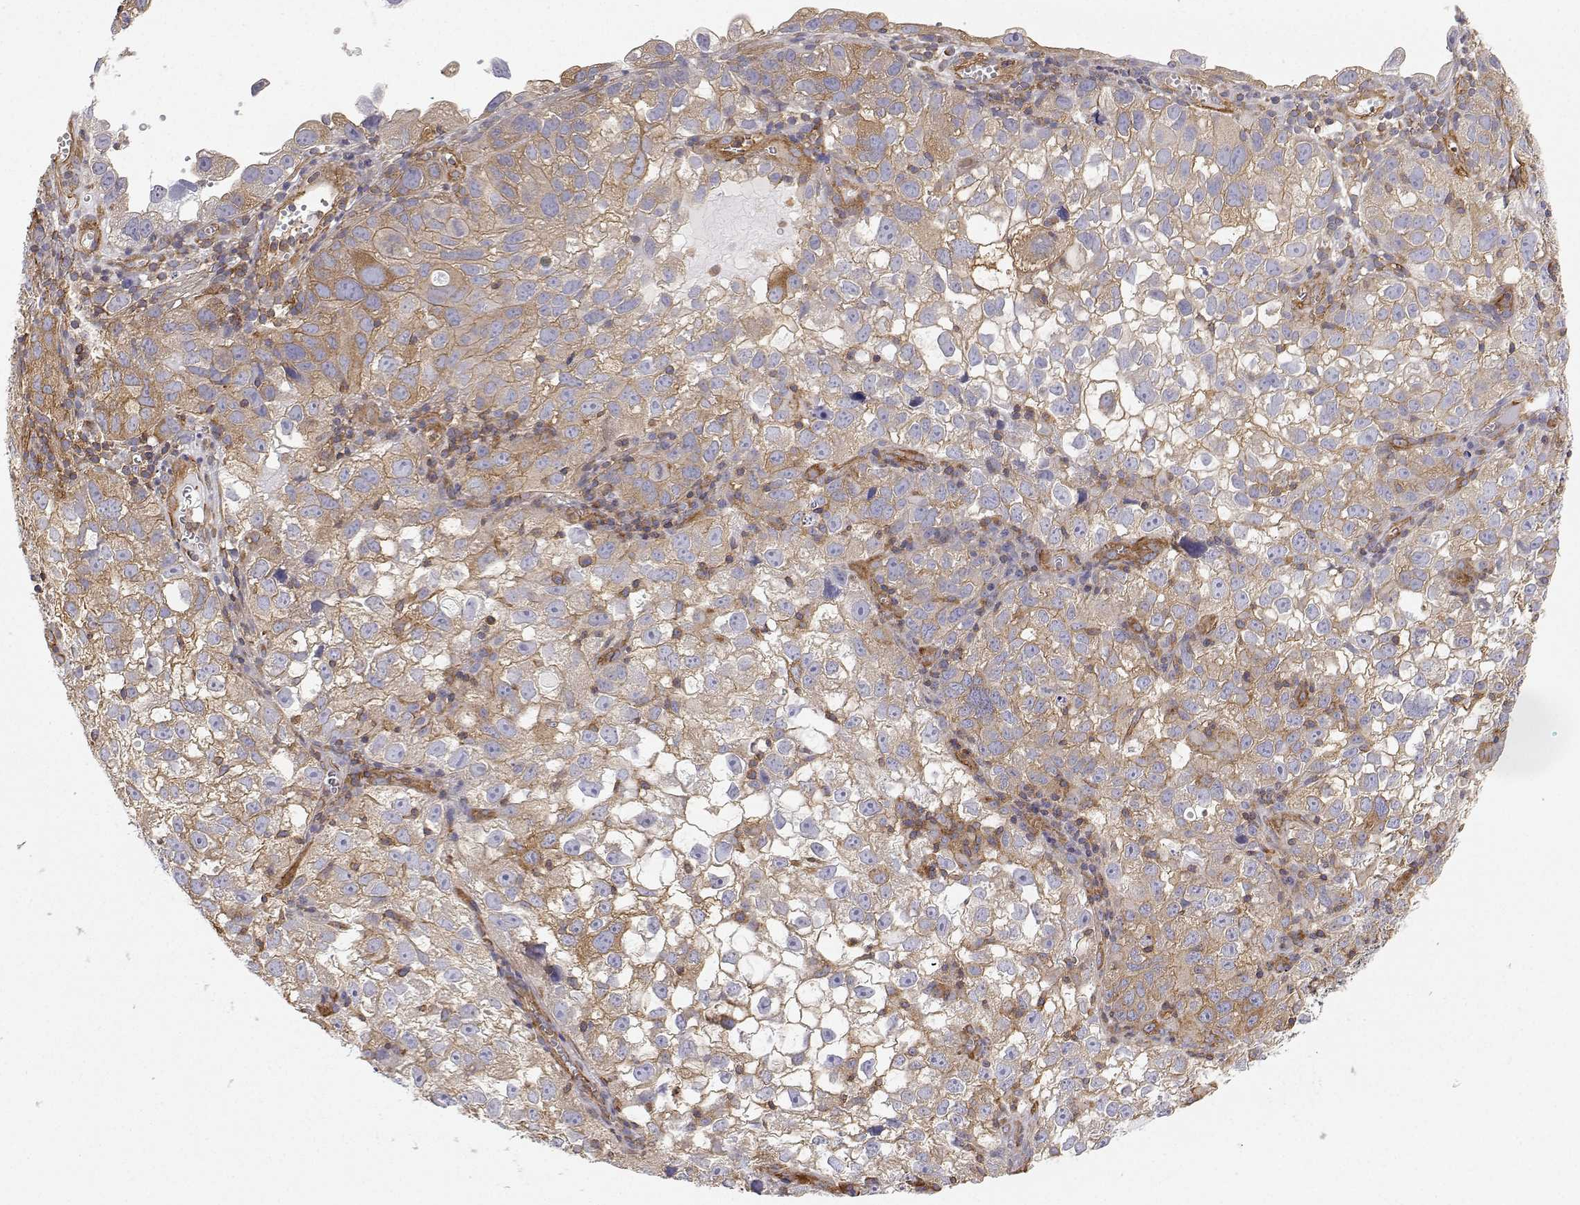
{"staining": {"intensity": "weak", "quantity": ">75%", "location": "cytoplasmic/membranous"}, "tissue": "cervical cancer", "cell_type": "Tumor cells", "image_type": "cancer", "snomed": [{"axis": "morphology", "description": "Squamous cell carcinoma, NOS"}, {"axis": "topography", "description": "Cervix"}], "caption": "Immunohistochemical staining of human cervical cancer (squamous cell carcinoma) exhibits low levels of weak cytoplasmic/membranous protein positivity in approximately >75% of tumor cells. (brown staining indicates protein expression, while blue staining denotes nuclei).", "gene": "MYH9", "patient": {"sex": "female", "age": 55}}